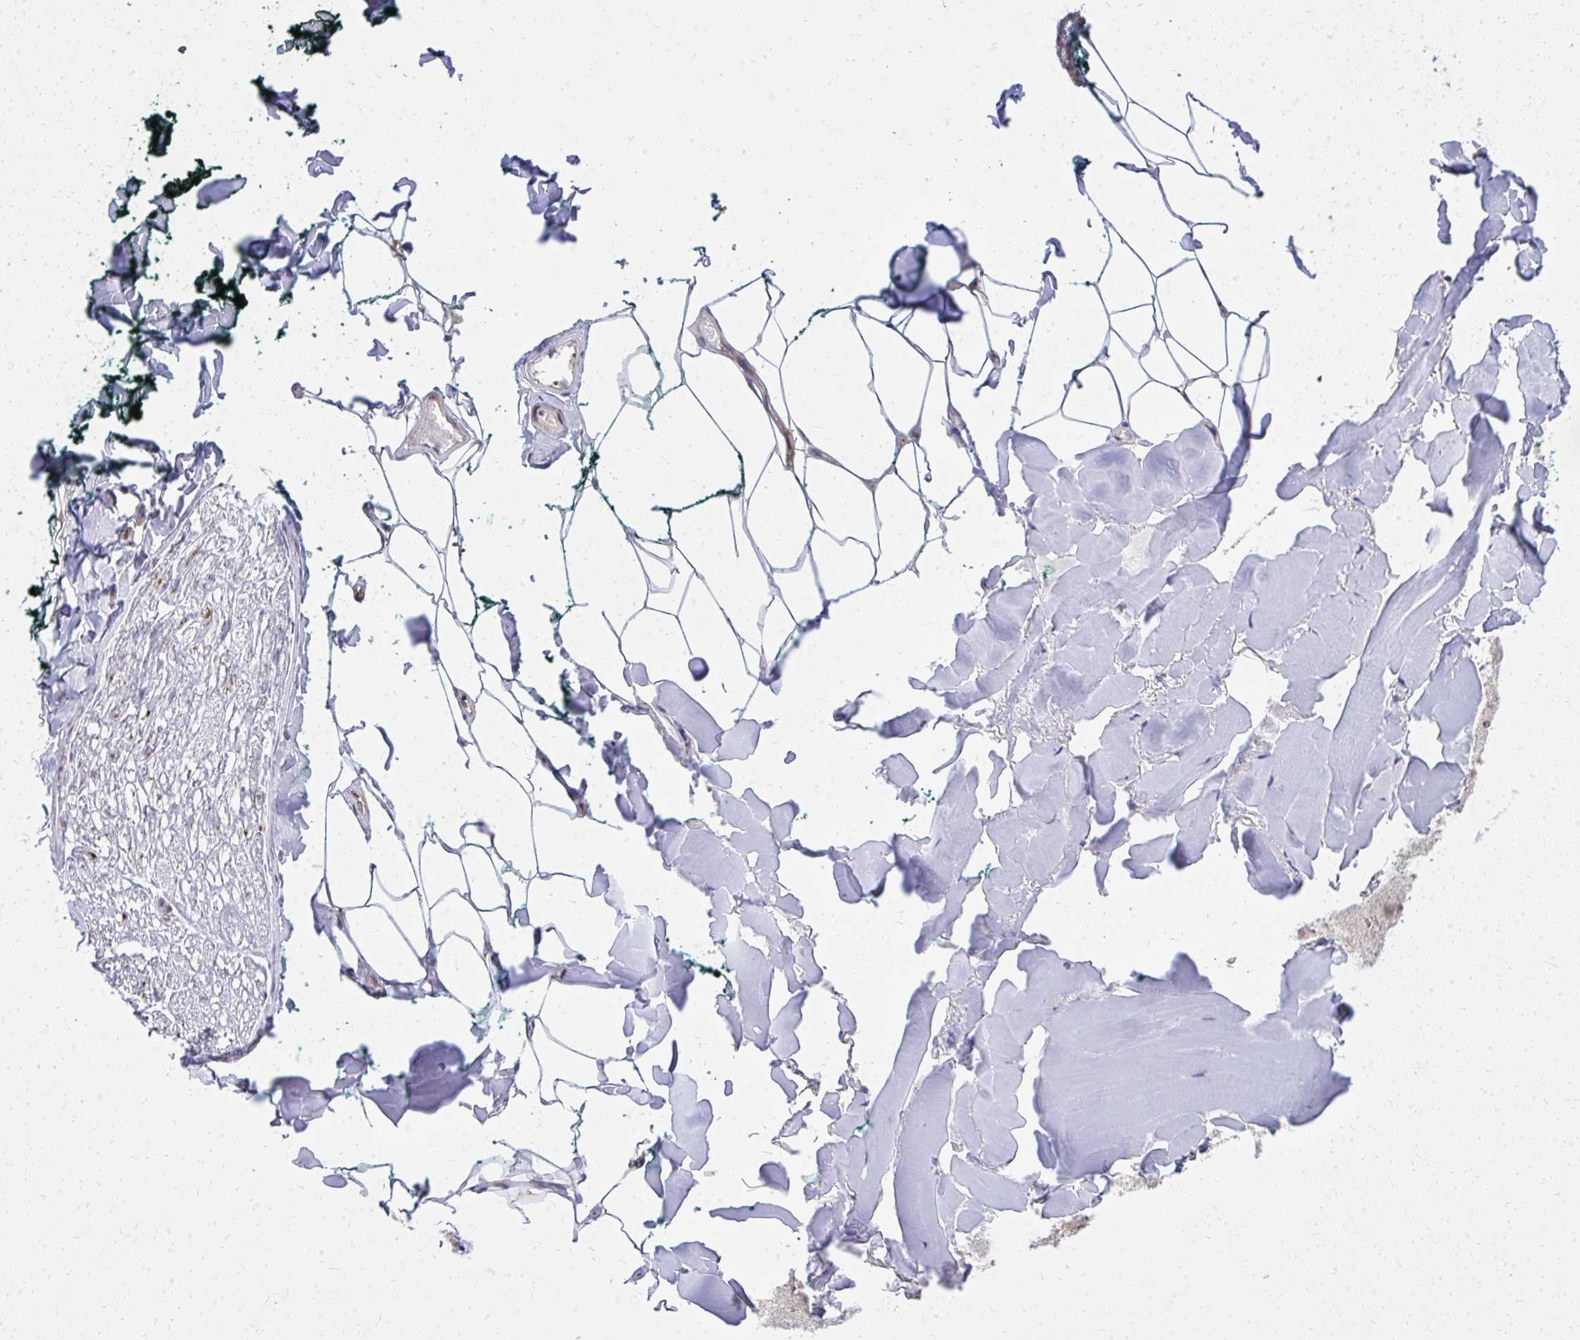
{"staining": {"intensity": "negative", "quantity": "none", "location": "none"}, "tissue": "adipose tissue", "cell_type": "Adipocytes", "image_type": "normal", "snomed": [{"axis": "morphology", "description": "Normal tissue, NOS"}, {"axis": "topography", "description": "Skin"}, {"axis": "topography", "description": "Peripheral nerve tissue"}], "caption": "DAB (3,3'-diaminobenzidine) immunohistochemical staining of normal human adipose tissue shows no significant positivity in adipocytes.", "gene": "PIGY", "patient": {"sex": "female", "age": 45}}